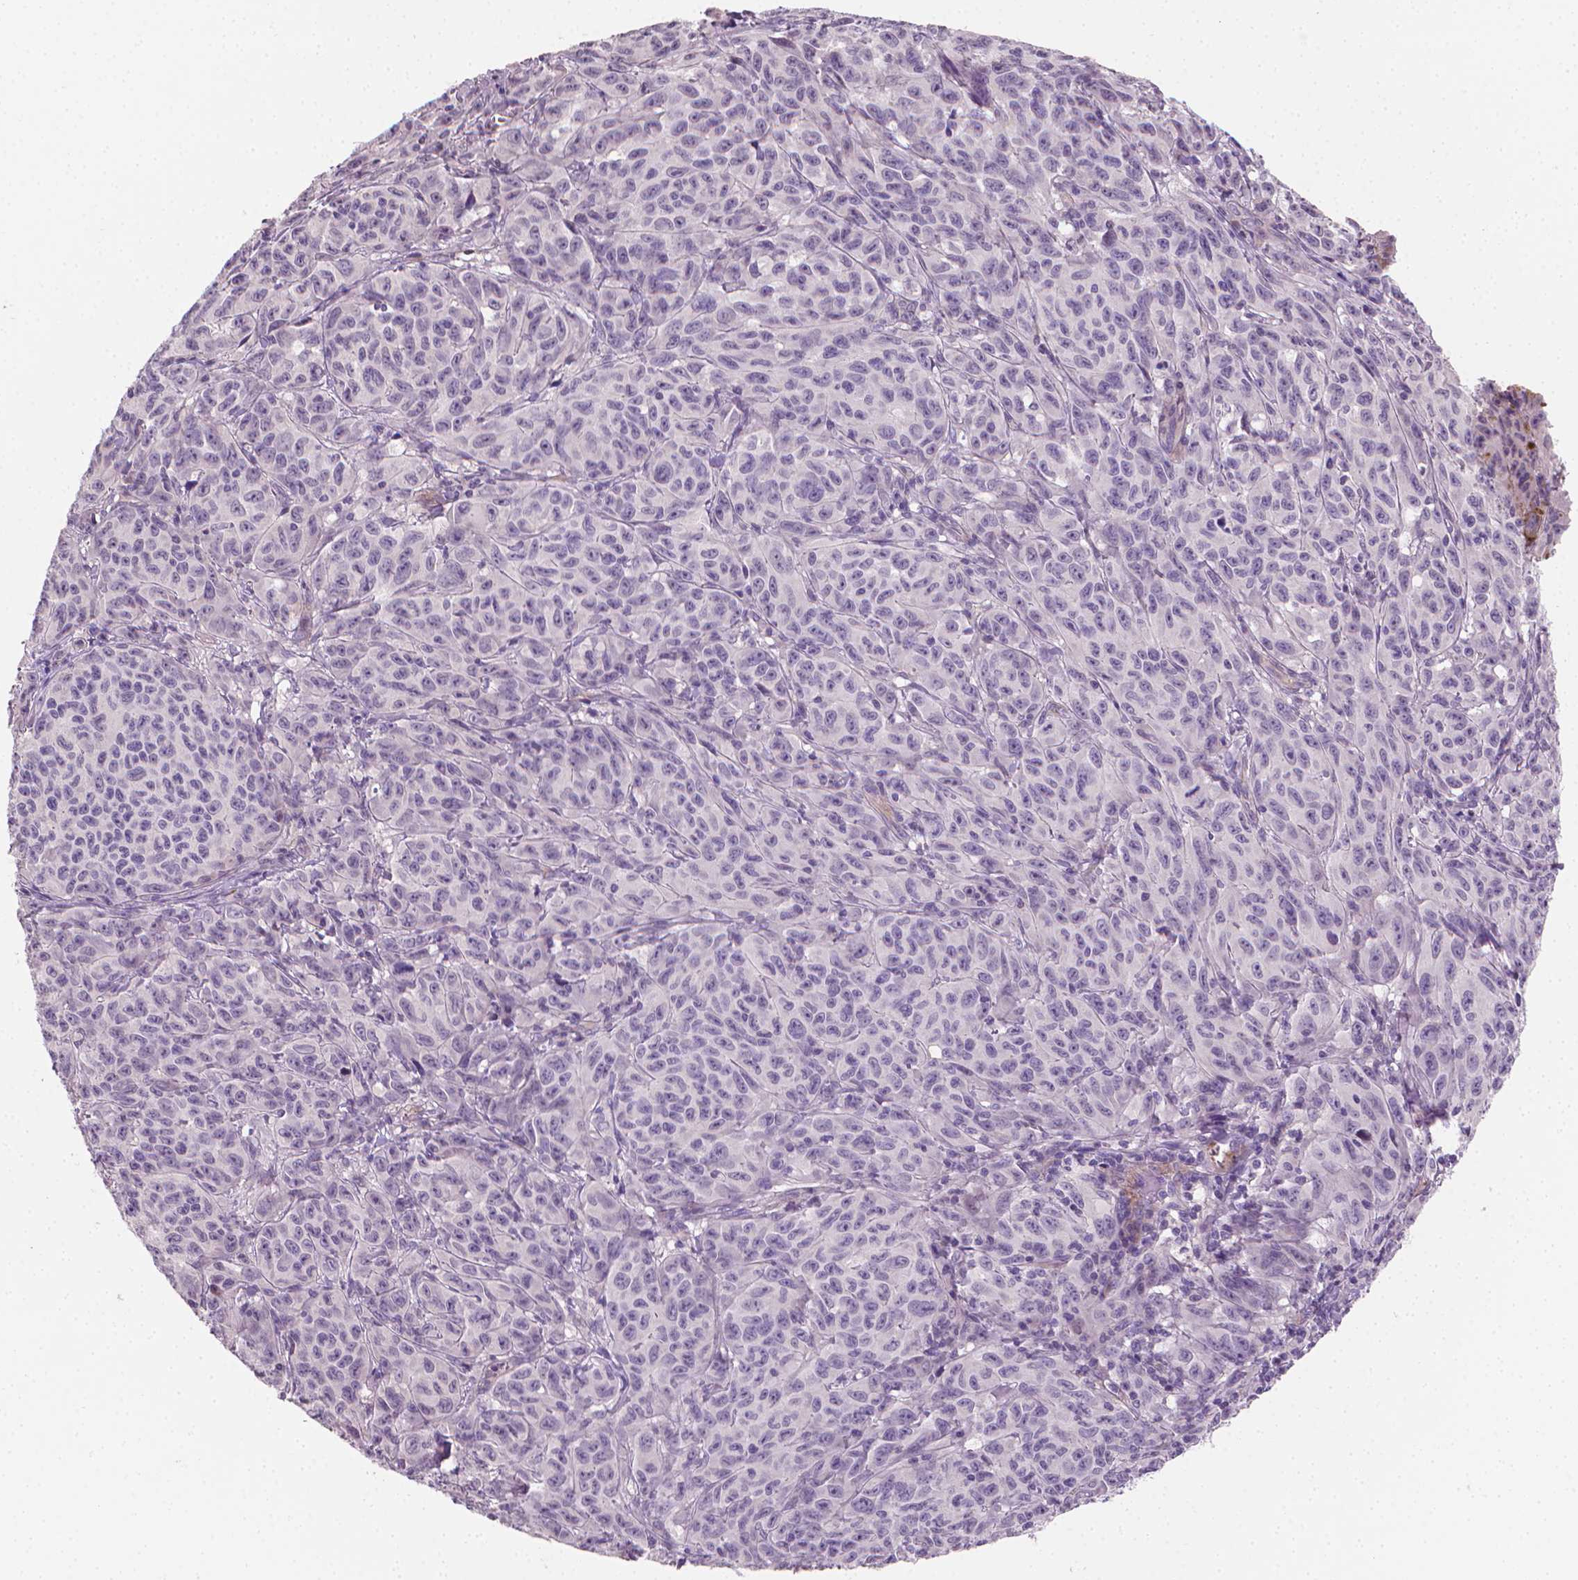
{"staining": {"intensity": "negative", "quantity": "none", "location": "none"}, "tissue": "melanoma", "cell_type": "Tumor cells", "image_type": "cancer", "snomed": [{"axis": "morphology", "description": "Malignant melanoma, NOS"}, {"axis": "topography", "description": "Vulva, labia, clitoris and Bartholin´s gland, NO"}], "caption": "Immunohistochemistry (IHC) photomicrograph of malignant melanoma stained for a protein (brown), which exhibits no staining in tumor cells. Brightfield microscopy of immunohistochemistry stained with DAB (brown) and hematoxylin (blue), captured at high magnification.", "gene": "CLXN", "patient": {"sex": "female", "age": 75}}